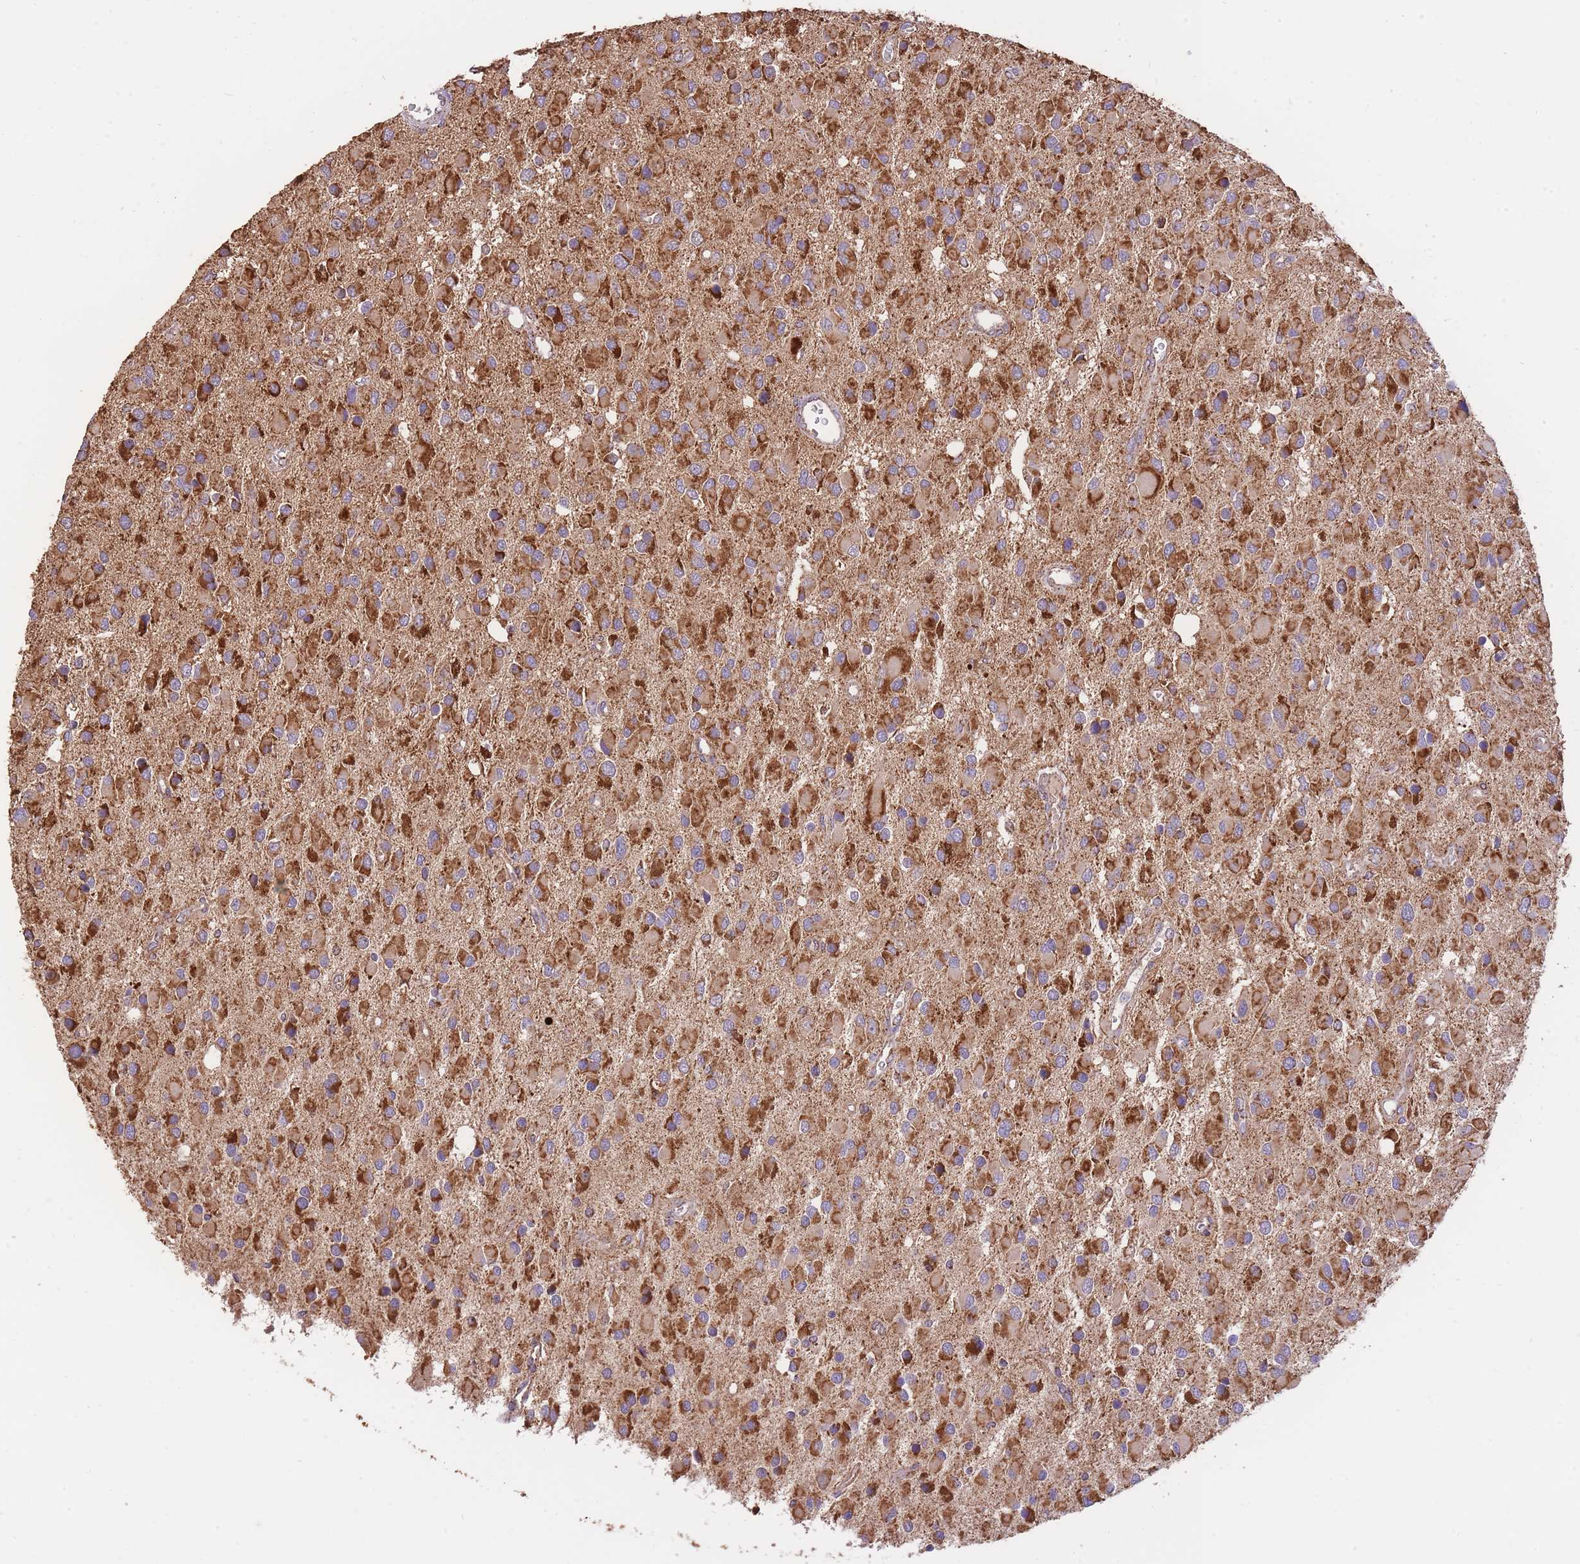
{"staining": {"intensity": "strong", "quantity": ">75%", "location": "cytoplasmic/membranous"}, "tissue": "glioma", "cell_type": "Tumor cells", "image_type": "cancer", "snomed": [{"axis": "morphology", "description": "Glioma, malignant, High grade"}, {"axis": "topography", "description": "Brain"}], "caption": "This is an image of immunohistochemistry staining of glioma, which shows strong positivity in the cytoplasmic/membranous of tumor cells.", "gene": "PREP", "patient": {"sex": "male", "age": 53}}